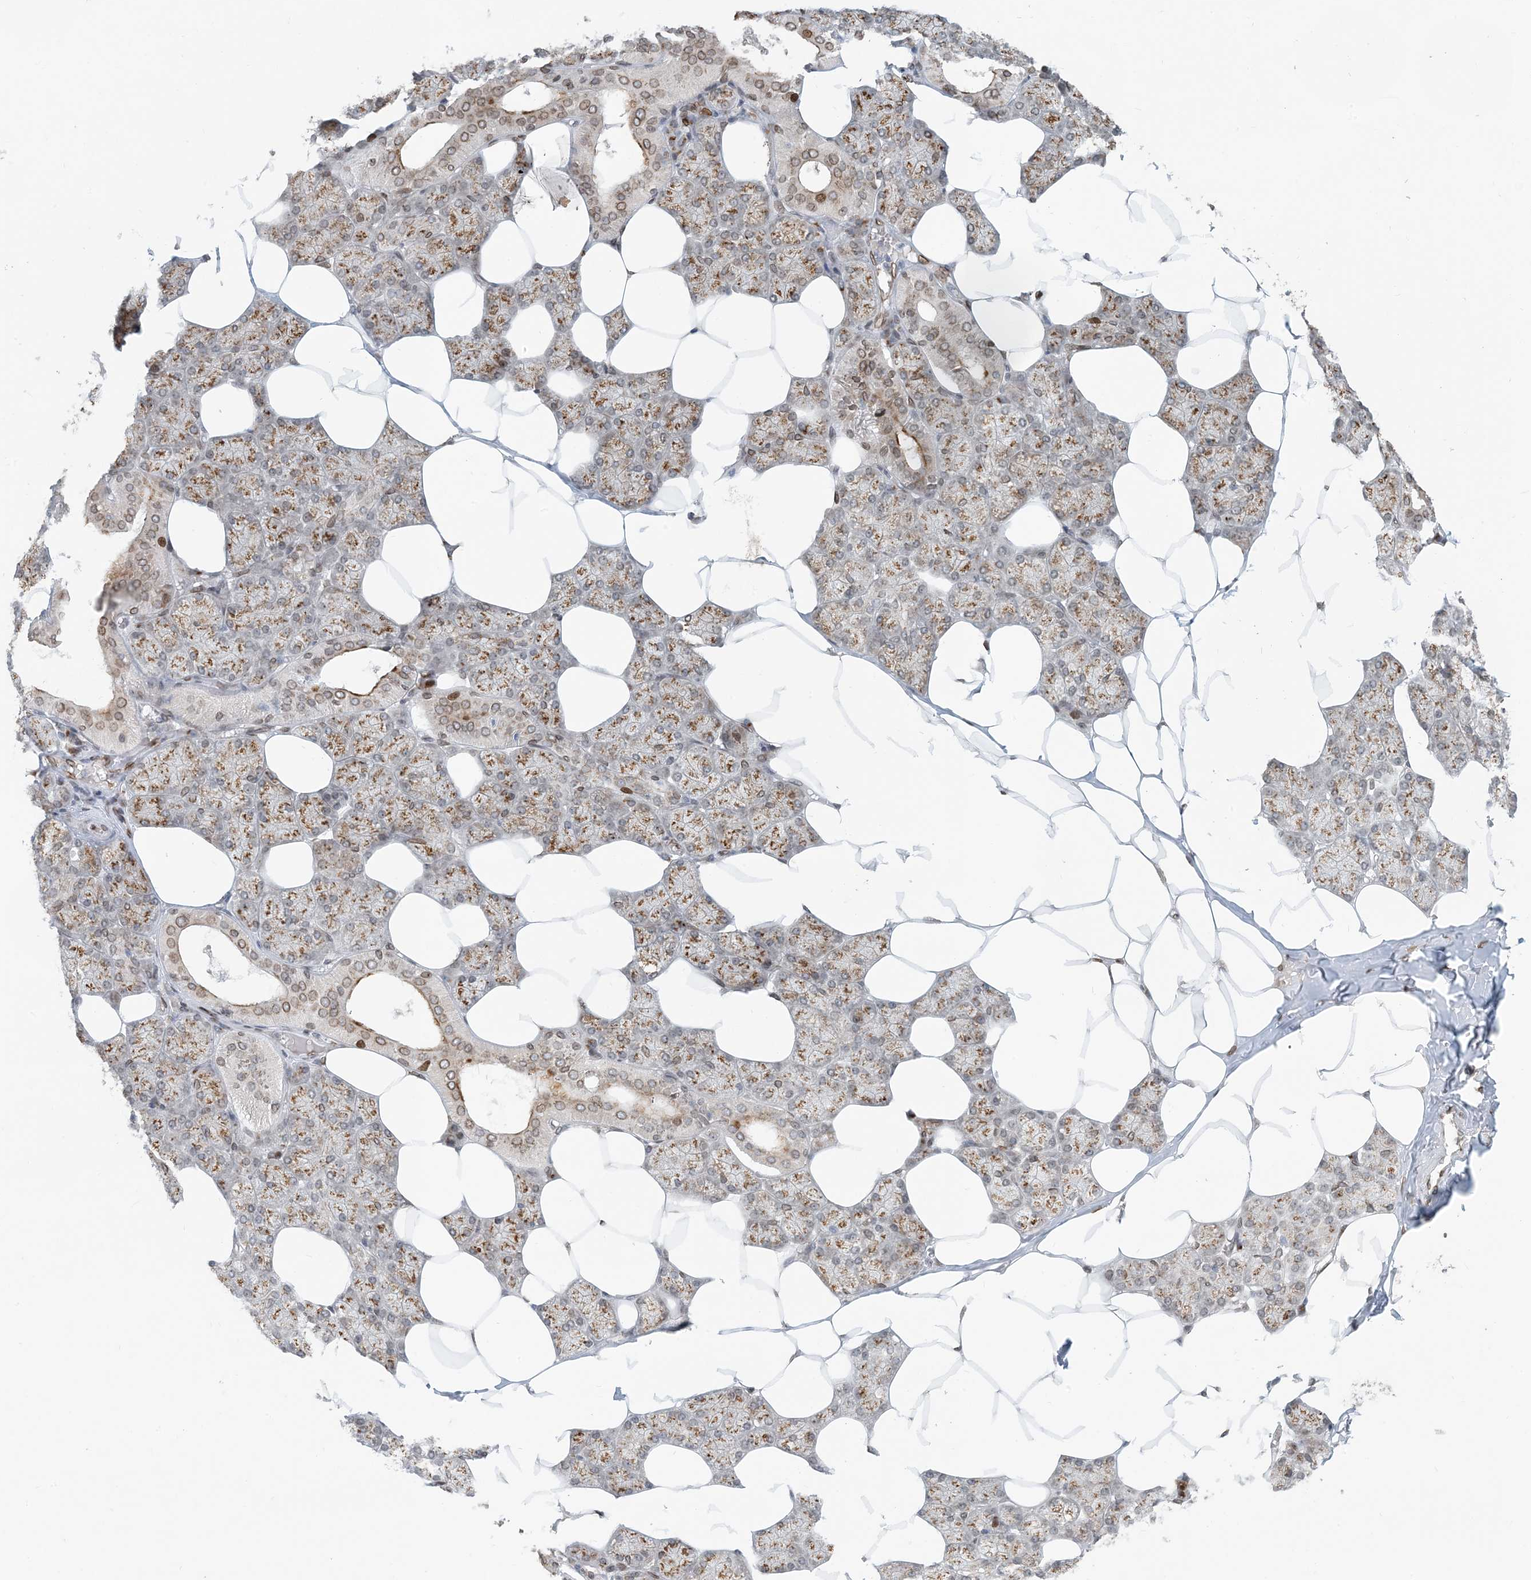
{"staining": {"intensity": "strong", "quantity": "25%-75%", "location": "cytoplasmic/membranous"}, "tissue": "salivary gland", "cell_type": "Glandular cells", "image_type": "normal", "snomed": [{"axis": "morphology", "description": "Normal tissue, NOS"}, {"axis": "topography", "description": "Salivary gland"}], "caption": "Brown immunohistochemical staining in benign salivary gland displays strong cytoplasmic/membranous staining in about 25%-75% of glandular cells.", "gene": "SLC35A2", "patient": {"sex": "male", "age": 62}}